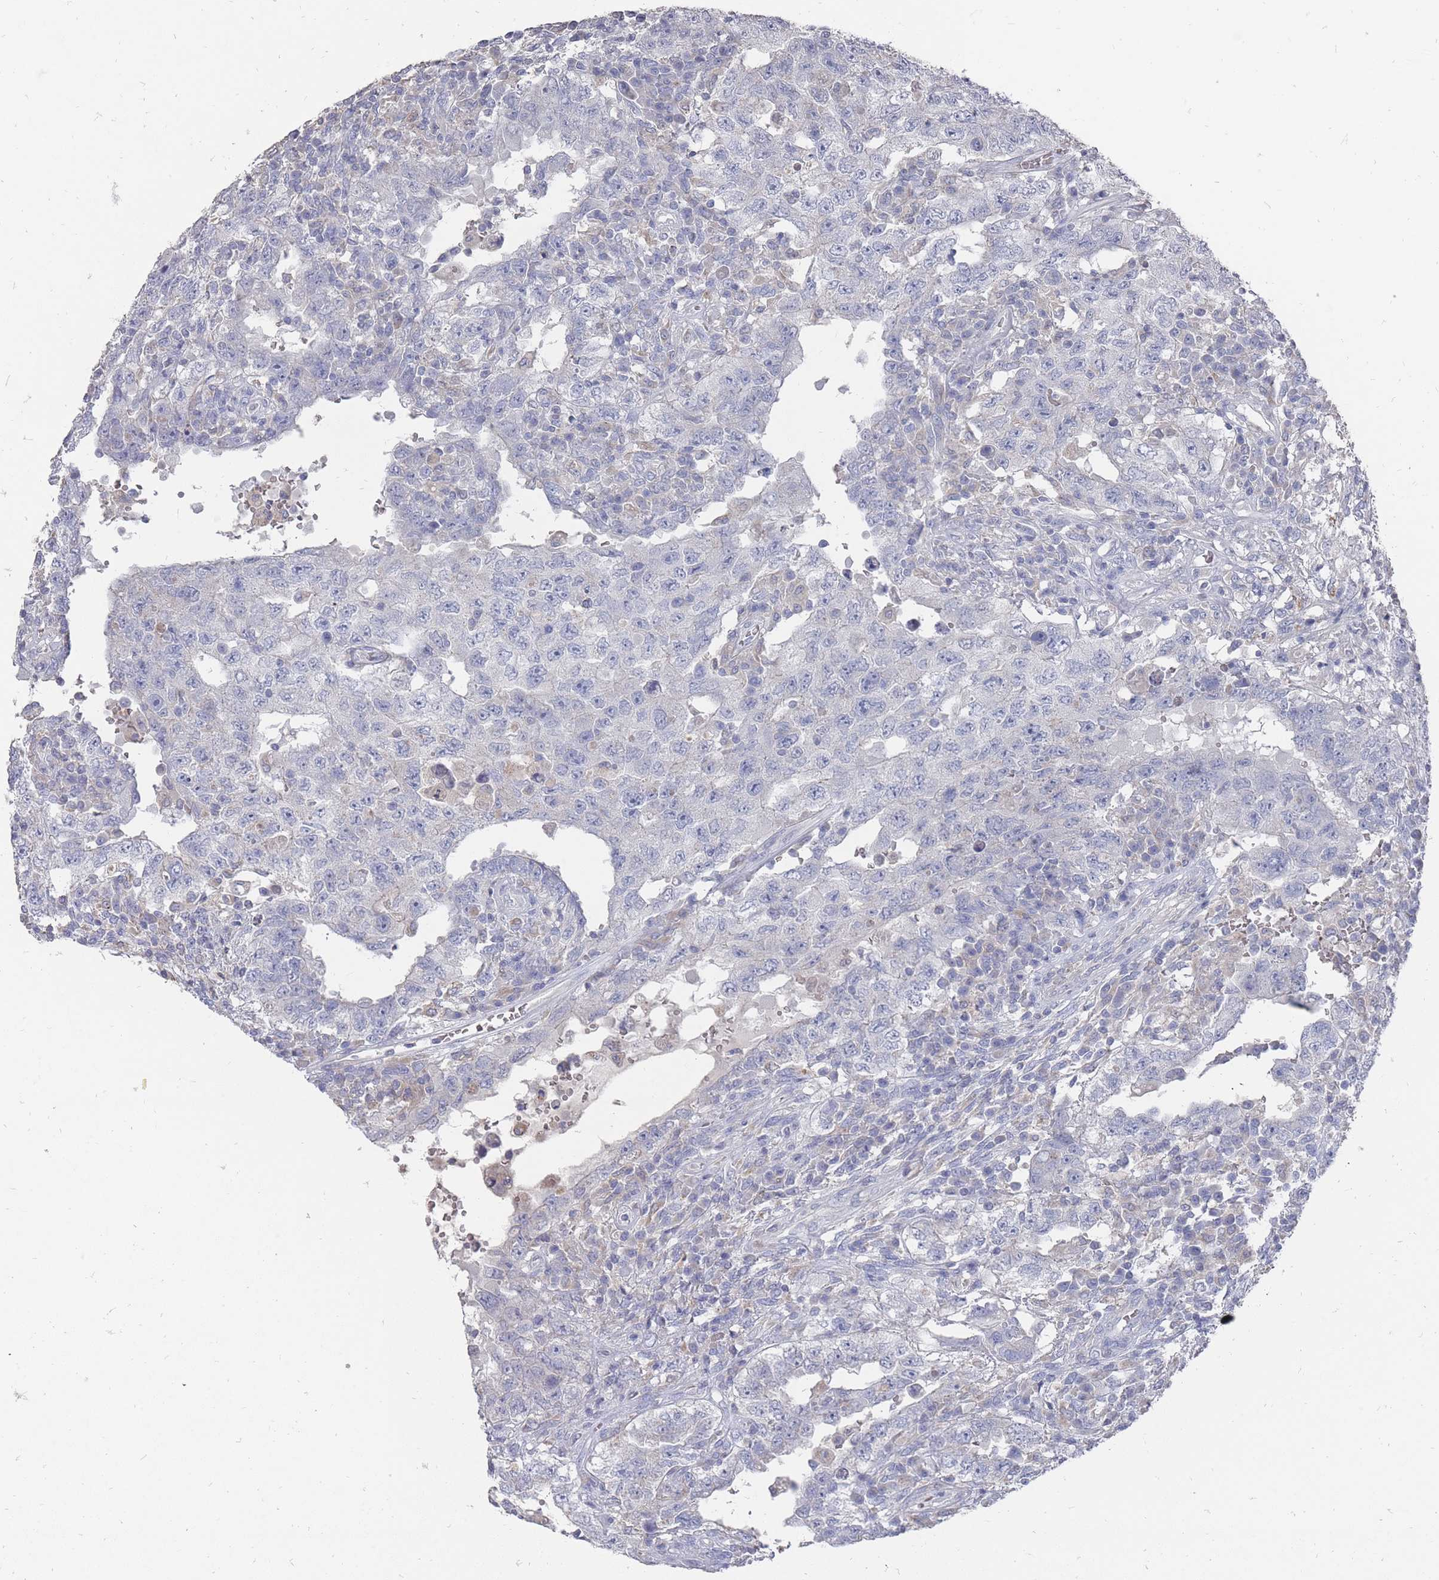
{"staining": {"intensity": "negative", "quantity": "none", "location": "none"}, "tissue": "testis cancer", "cell_type": "Tumor cells", "image_type": "cancer", "snomed": [{"axis": "morphology", "description": "Carcinoma, Embryonal, NOS"}, {"axis": "topography", "description": "Testis"}], "caption": "The photomicrograph shows no staining of tumor cells in embryonal carcinoma (testis). Brightfield microscopy of immunohistochemistry stained with DAB (brown) and hematoxylin (blue), captured at high magnification.", "gene": "OTULINL", "patient": {"sex": "male", "age": 26}}